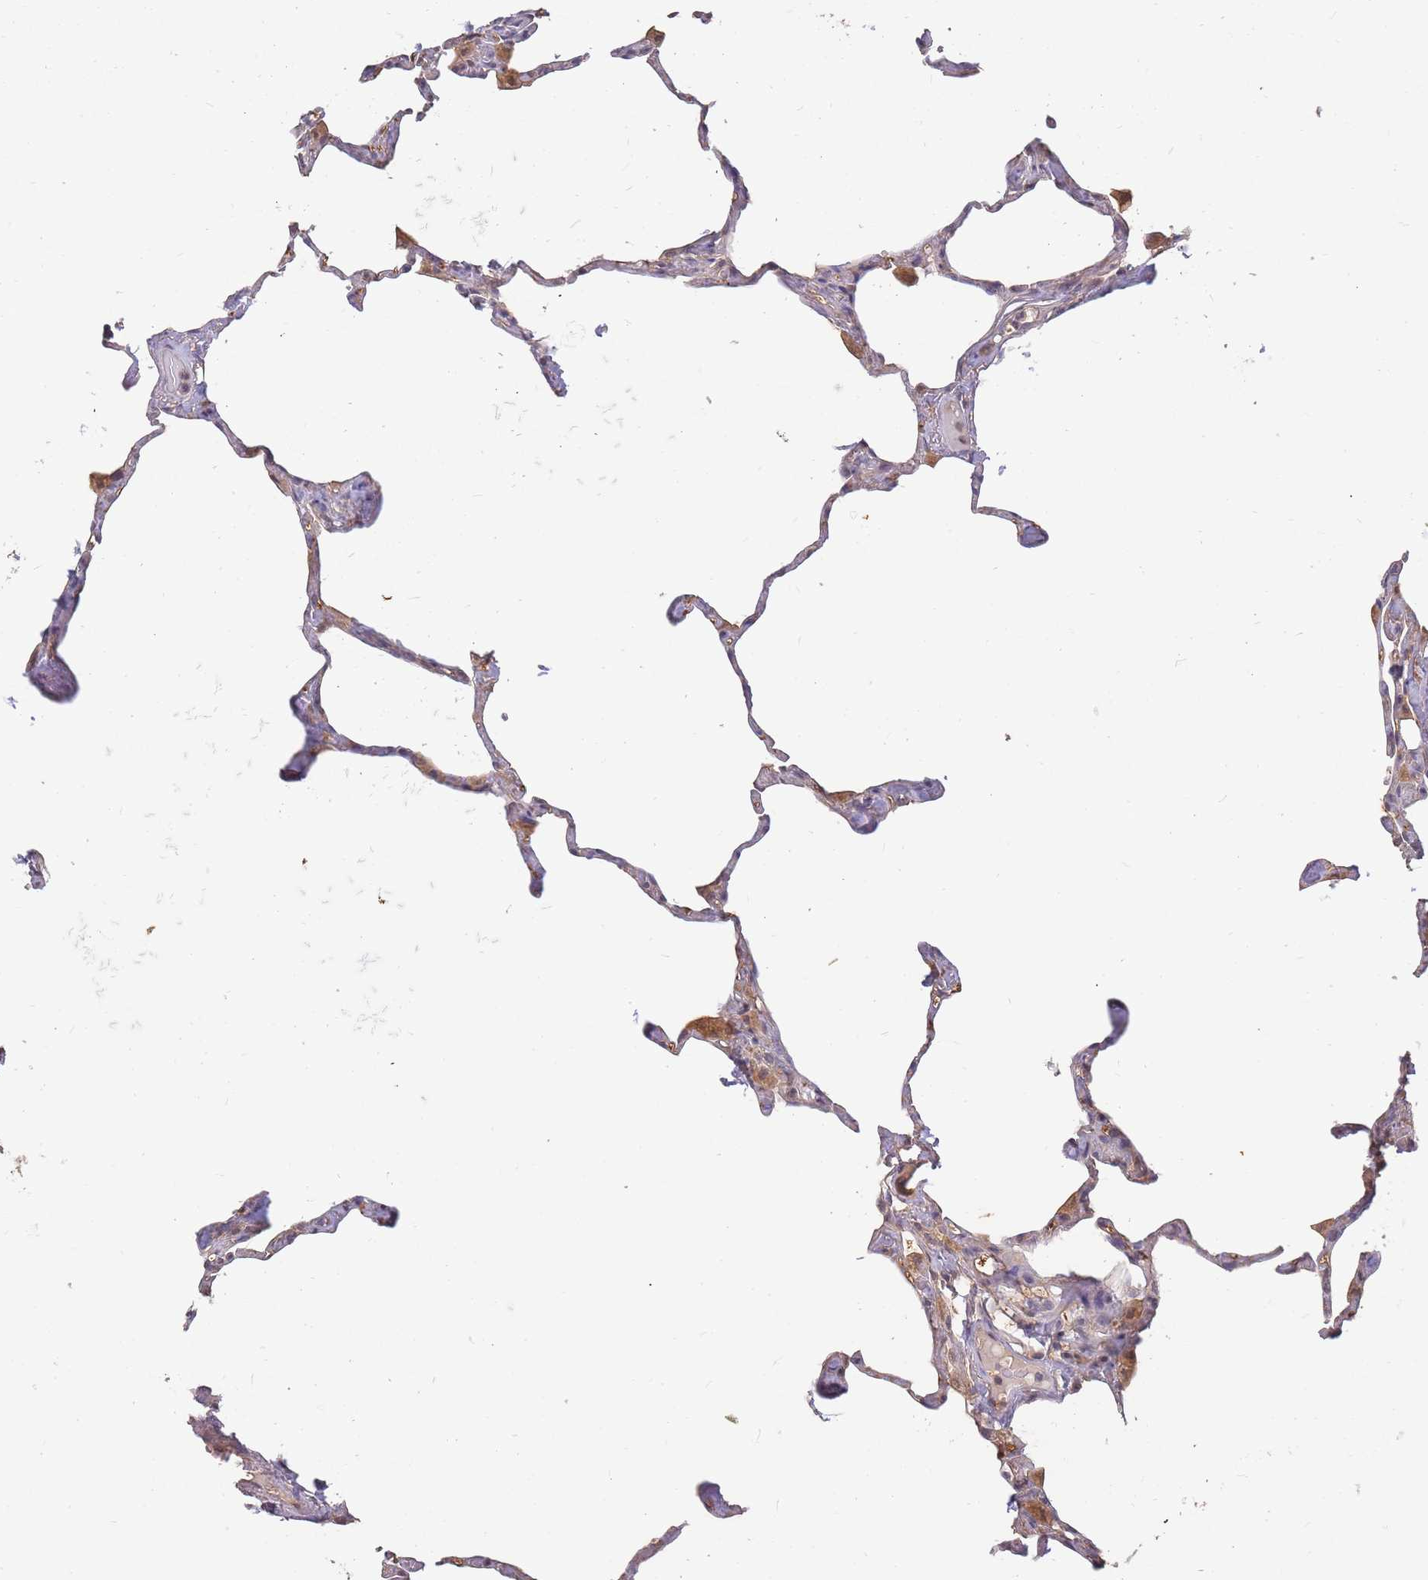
{"staining": {"intensity": "weak", "quantity": "<25%", "location": "cytoplasmic/membranous"}, "tissue": "lung", "cell_type": "Alveolar cells", "image_type": "normal", "snomed": [{"axis": "morphology", "description": "Normal tissue, NOS"}, {"axis": "topography", "description": "Lung"}], "caption": "Histopathology image shows no significant protein staining in alveolar cells of unremarkable lung.", "gene": "CDKN2AIPNL", "patient": {"sex": "male", "age": 65}}